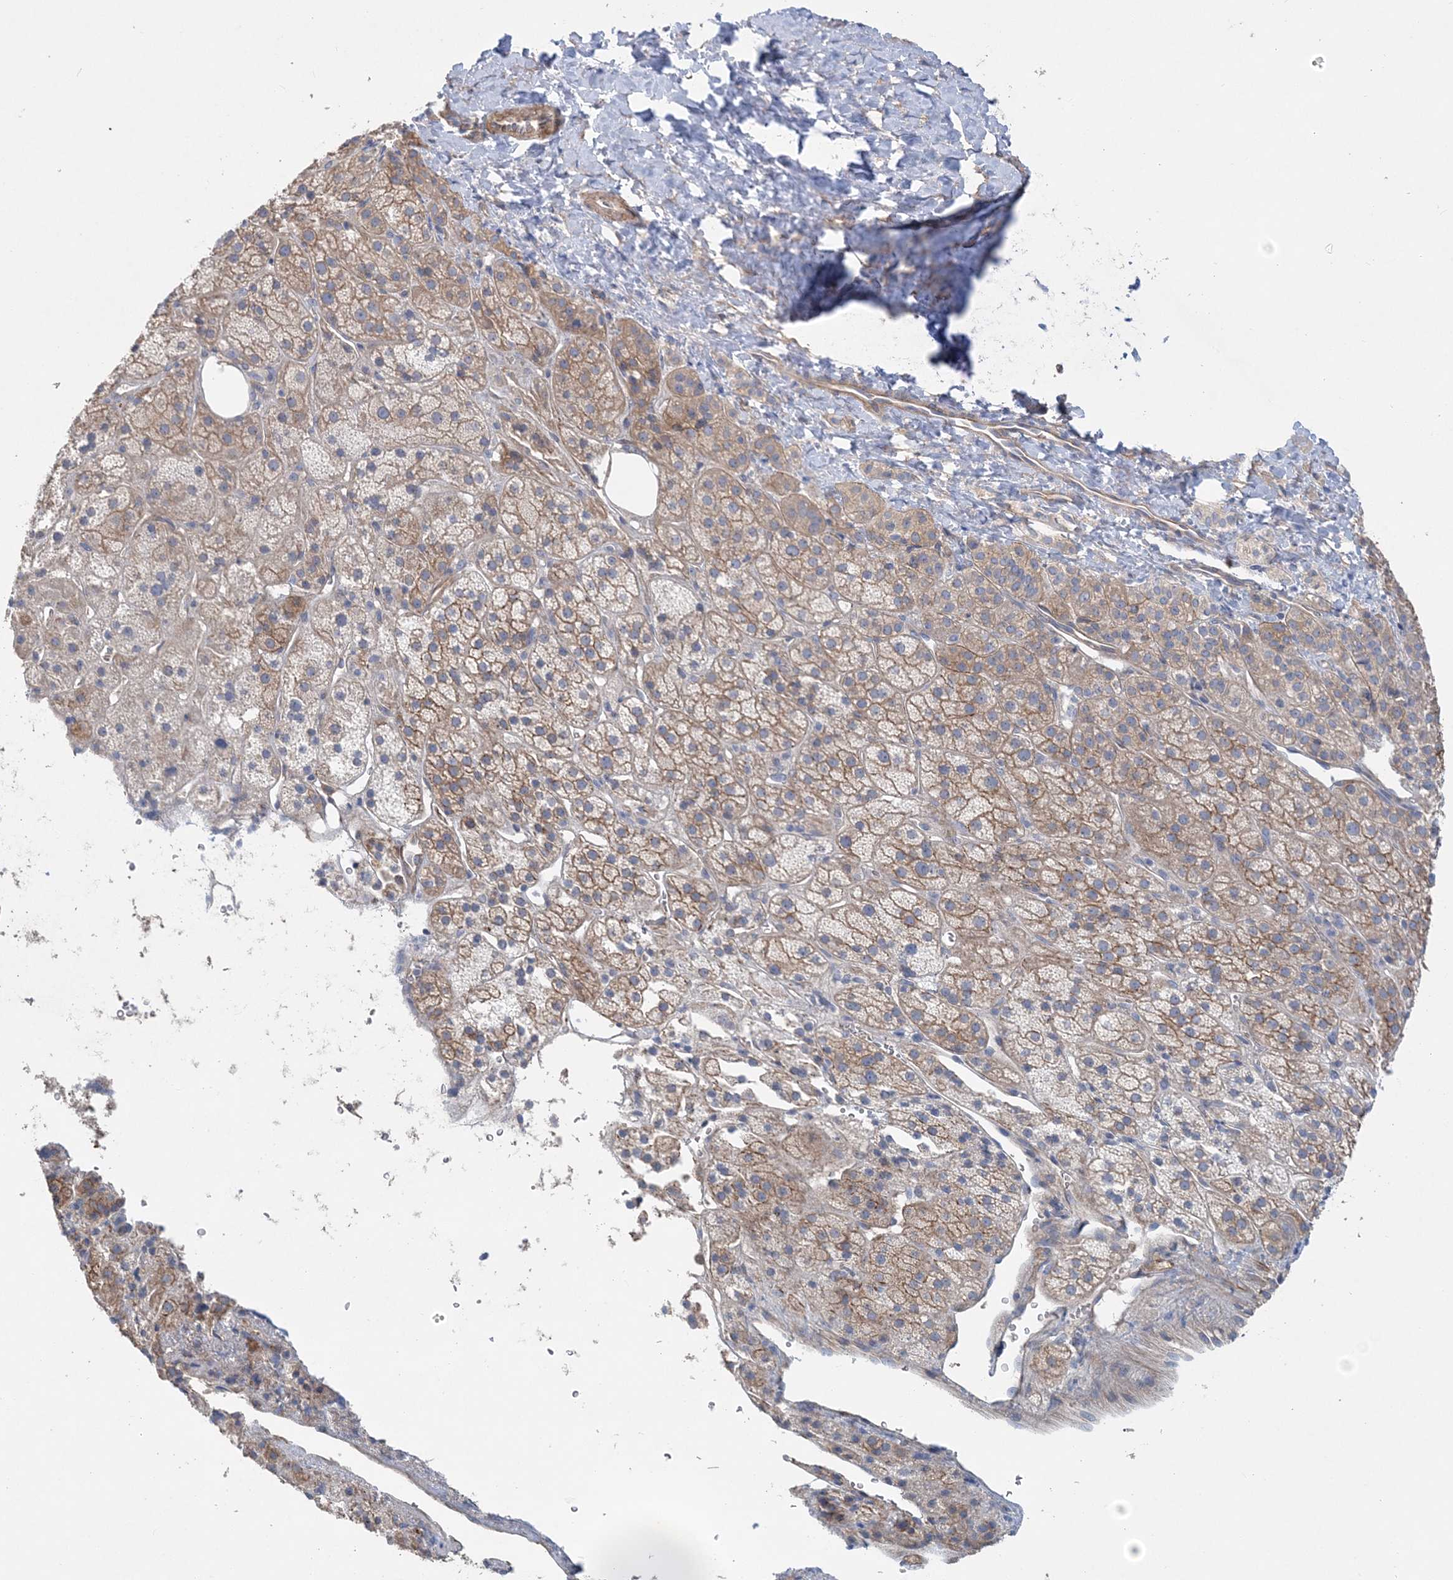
{"staining": {"intensity": "moderate", "quantity": "25%-75%", "location": "cytoplasmic/membranous"}, "tissue": "adrenal gland", "cell_type": "Glandular cells", "image_type": "normal", "snomed": [{"axis": "morphology", "description": "Normal tissue, NOS"}, {"axis": "topography", "description": "Adrenal gland"}], "caption": "Immunohistochemical staining of normal human adrenal gland displays moderate cytoplasmic/membranous protein expression in approximately 25%-75% of glandular cells.", "gene": "PIGC", "patient": {"sex": "female", "age": 57}}